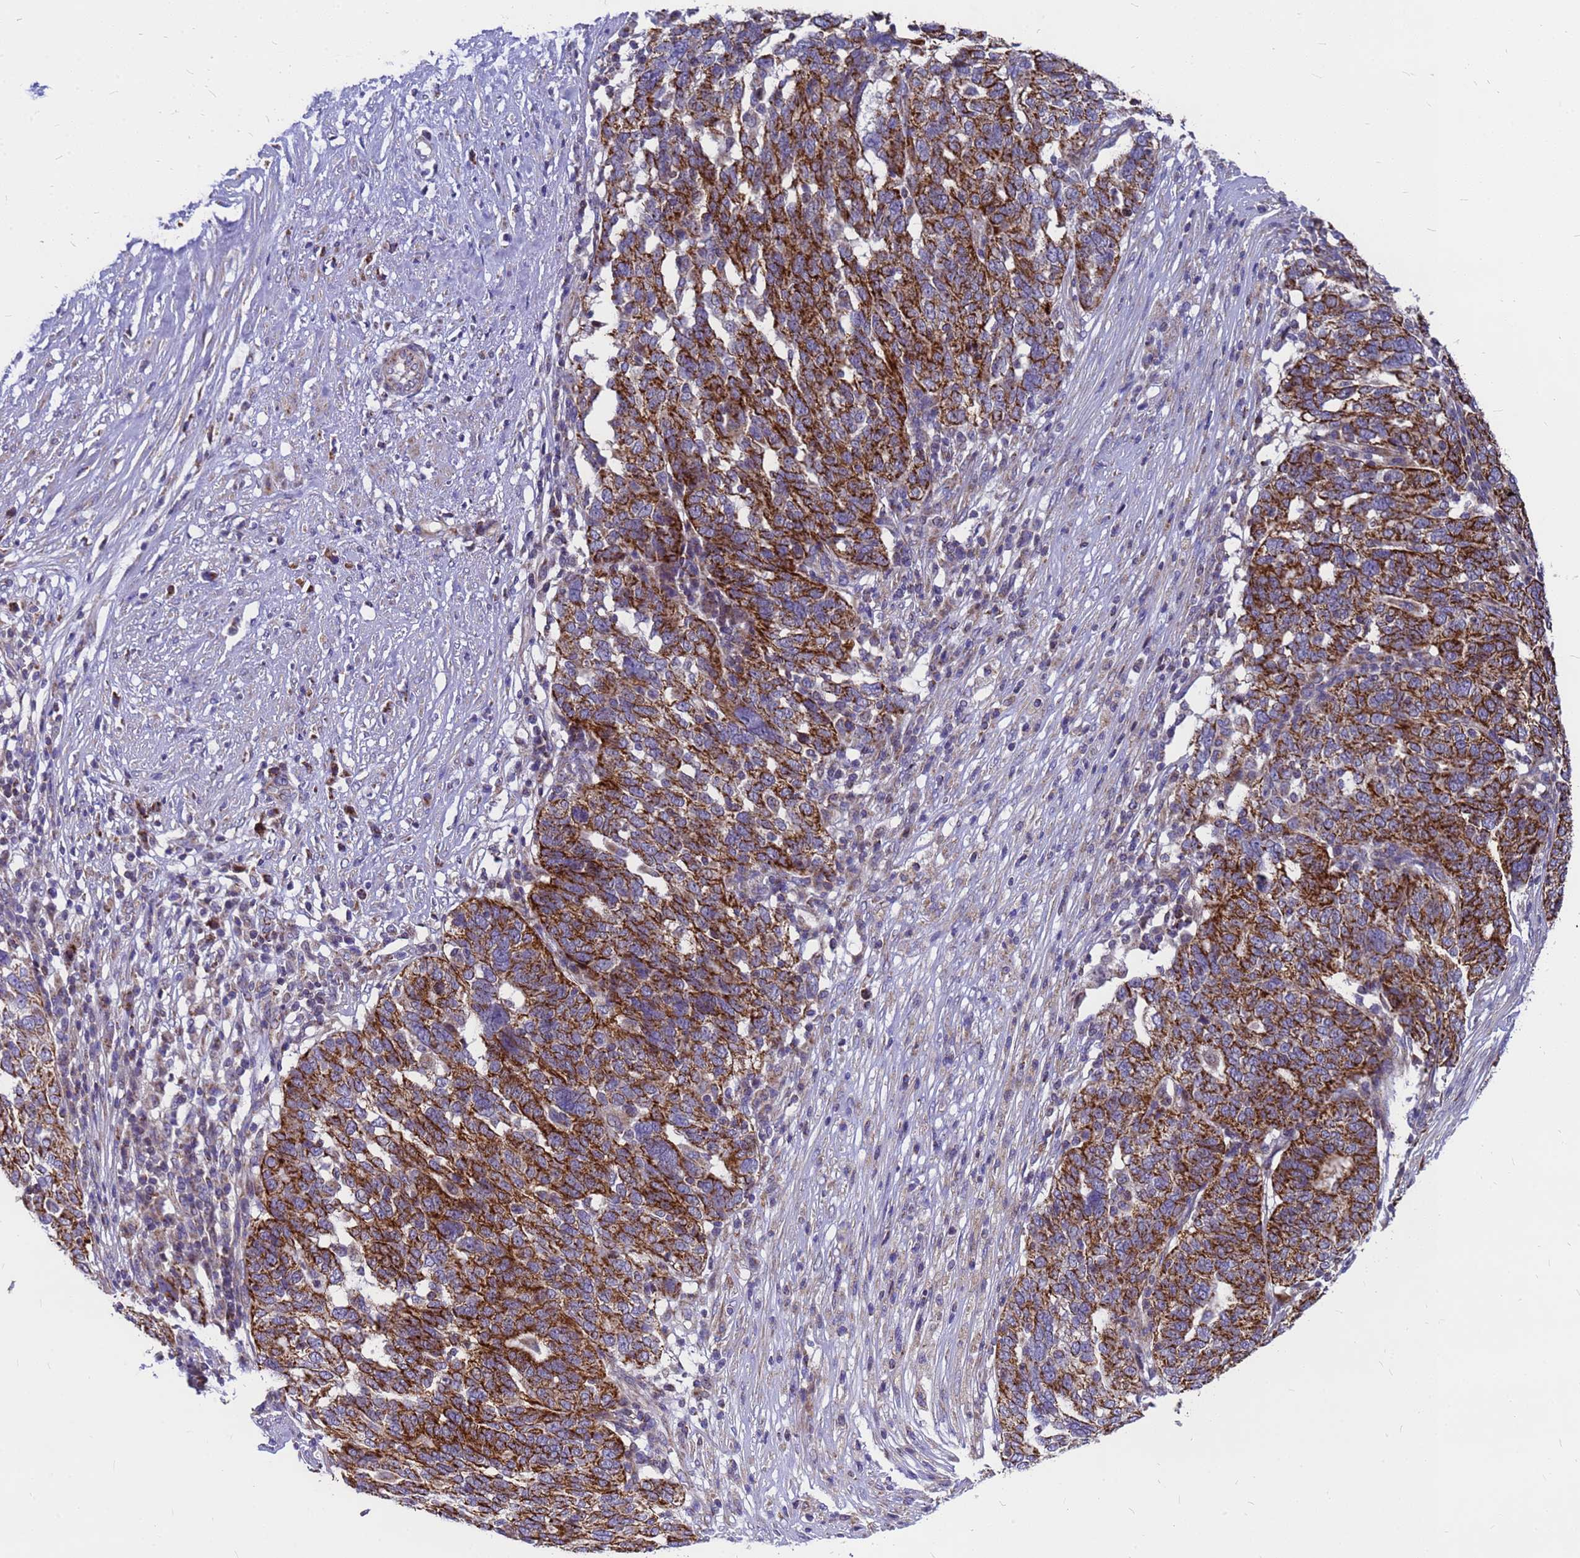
{"staining": {"intensity": "strong", "quantity": "25%-75%", "location": "cytoplasmic/membranous"}, "tissue": "ovarian cancer", "cell_type": "Tumor cells", "image_type": "cancer", "snomed": [{"axis": "morphology", "description": "Cystadenocarcinoma, serous, NOS"}, {"axis": "topography", "description": "Ovary"}], "caption": "There is high levels of strong cytoplasmic/membranous staining in tumor cells of ovarian cancer (serous cystadenocarcinoma), as demonstrated by immunohistochemical staining (brown color).", "gene": "CMC4", "patient": {"sex": "female", "age": 59}}